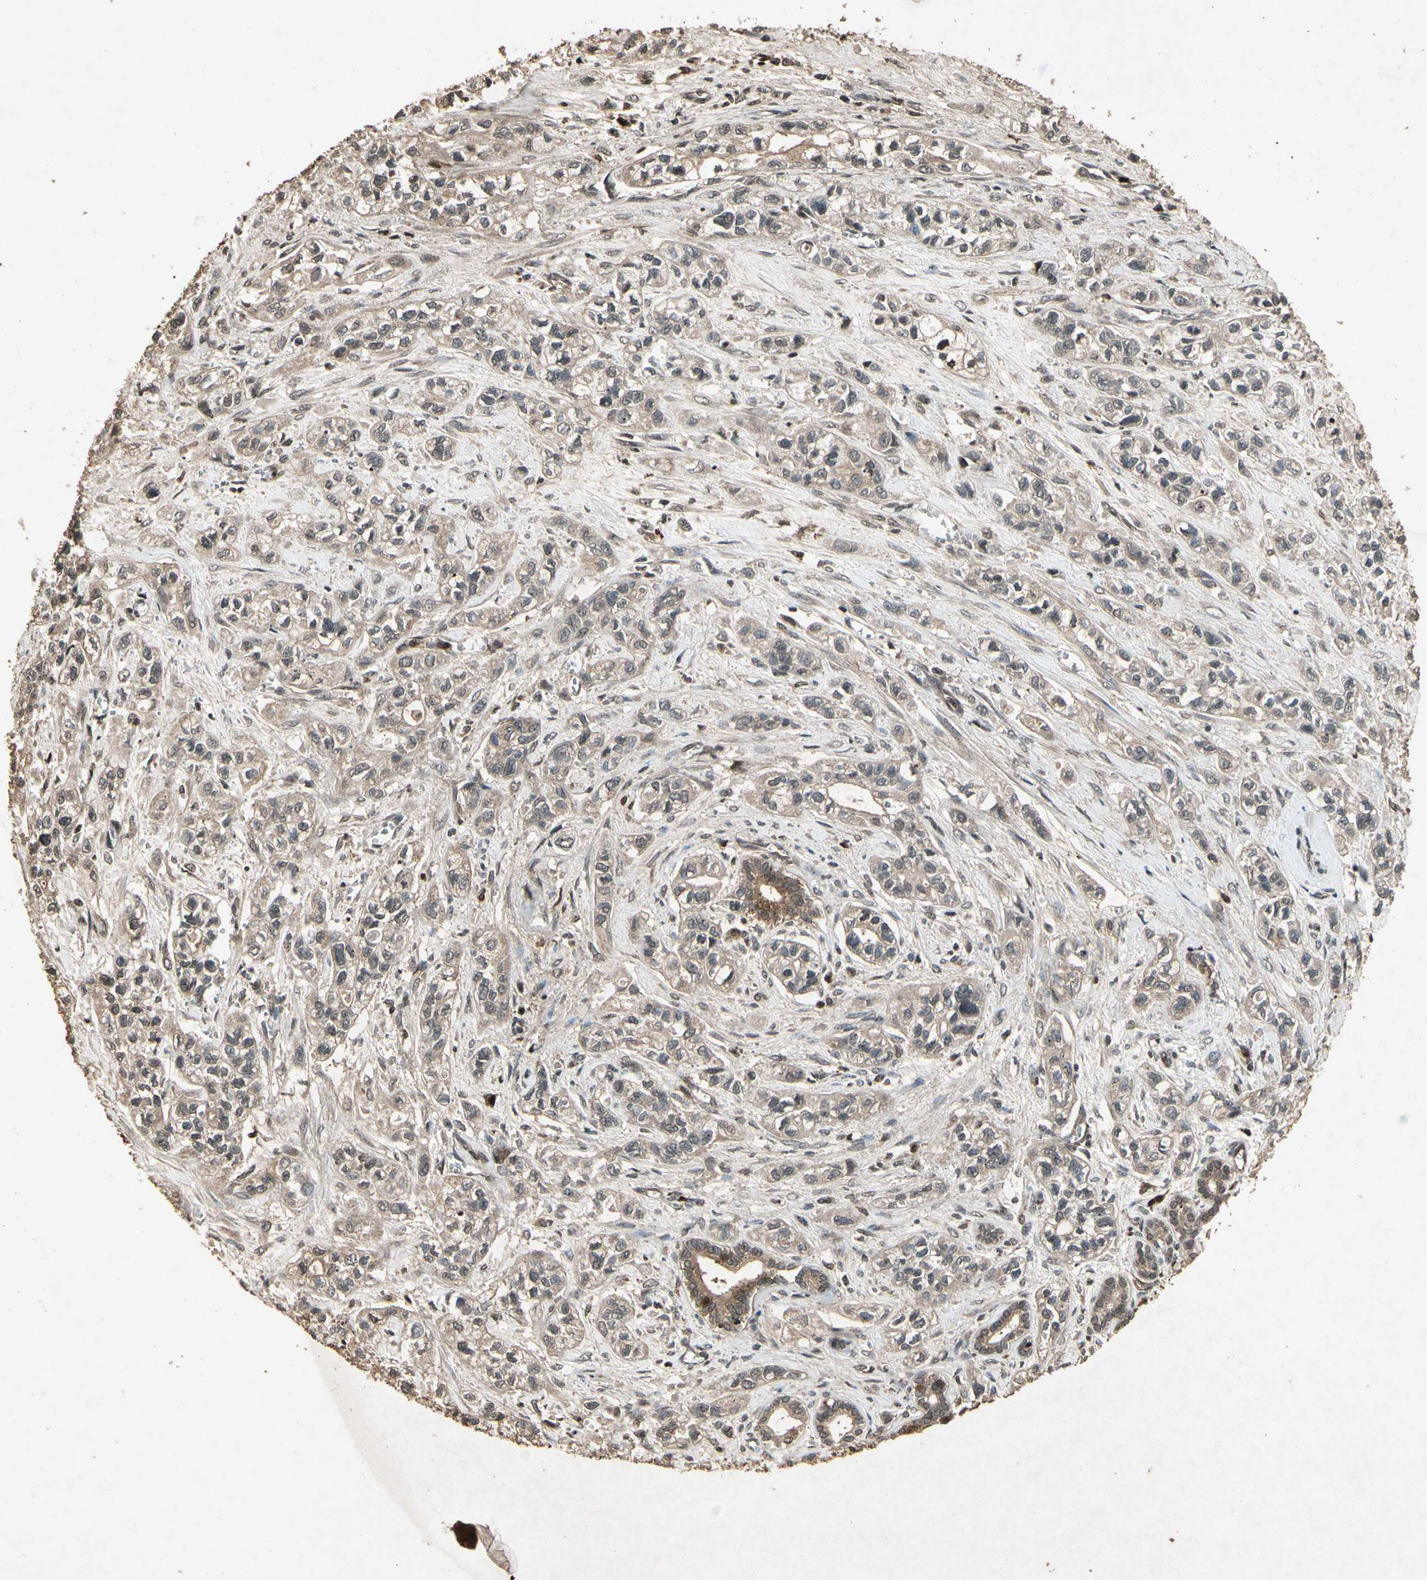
{"staining": {"intensity": "weak", "quantity": ">75%", "location": "cytoplasmic/membranous"}, "tissue": "pancreatic cancer", "cell_type": "Tumor cells", "image_type": "cancer", "snomed": [{"axis": "morphology", "description": "Adenocarcinoma, NOS"}, {"axis": "topography", "description": "Pancreas"}], "caption": "The image demonstrates staining of pancreatic cancer (adenocarcinoma), revealing weak cytoplasmic/membranous protein positivity (brown color) within tumor cells. (DAB (3,3'-diaminobenzidine) IHC with brightfield microscopy, high magnification).", "gene": "GLRX", "patient": {"sex": "male", "age": 74}}